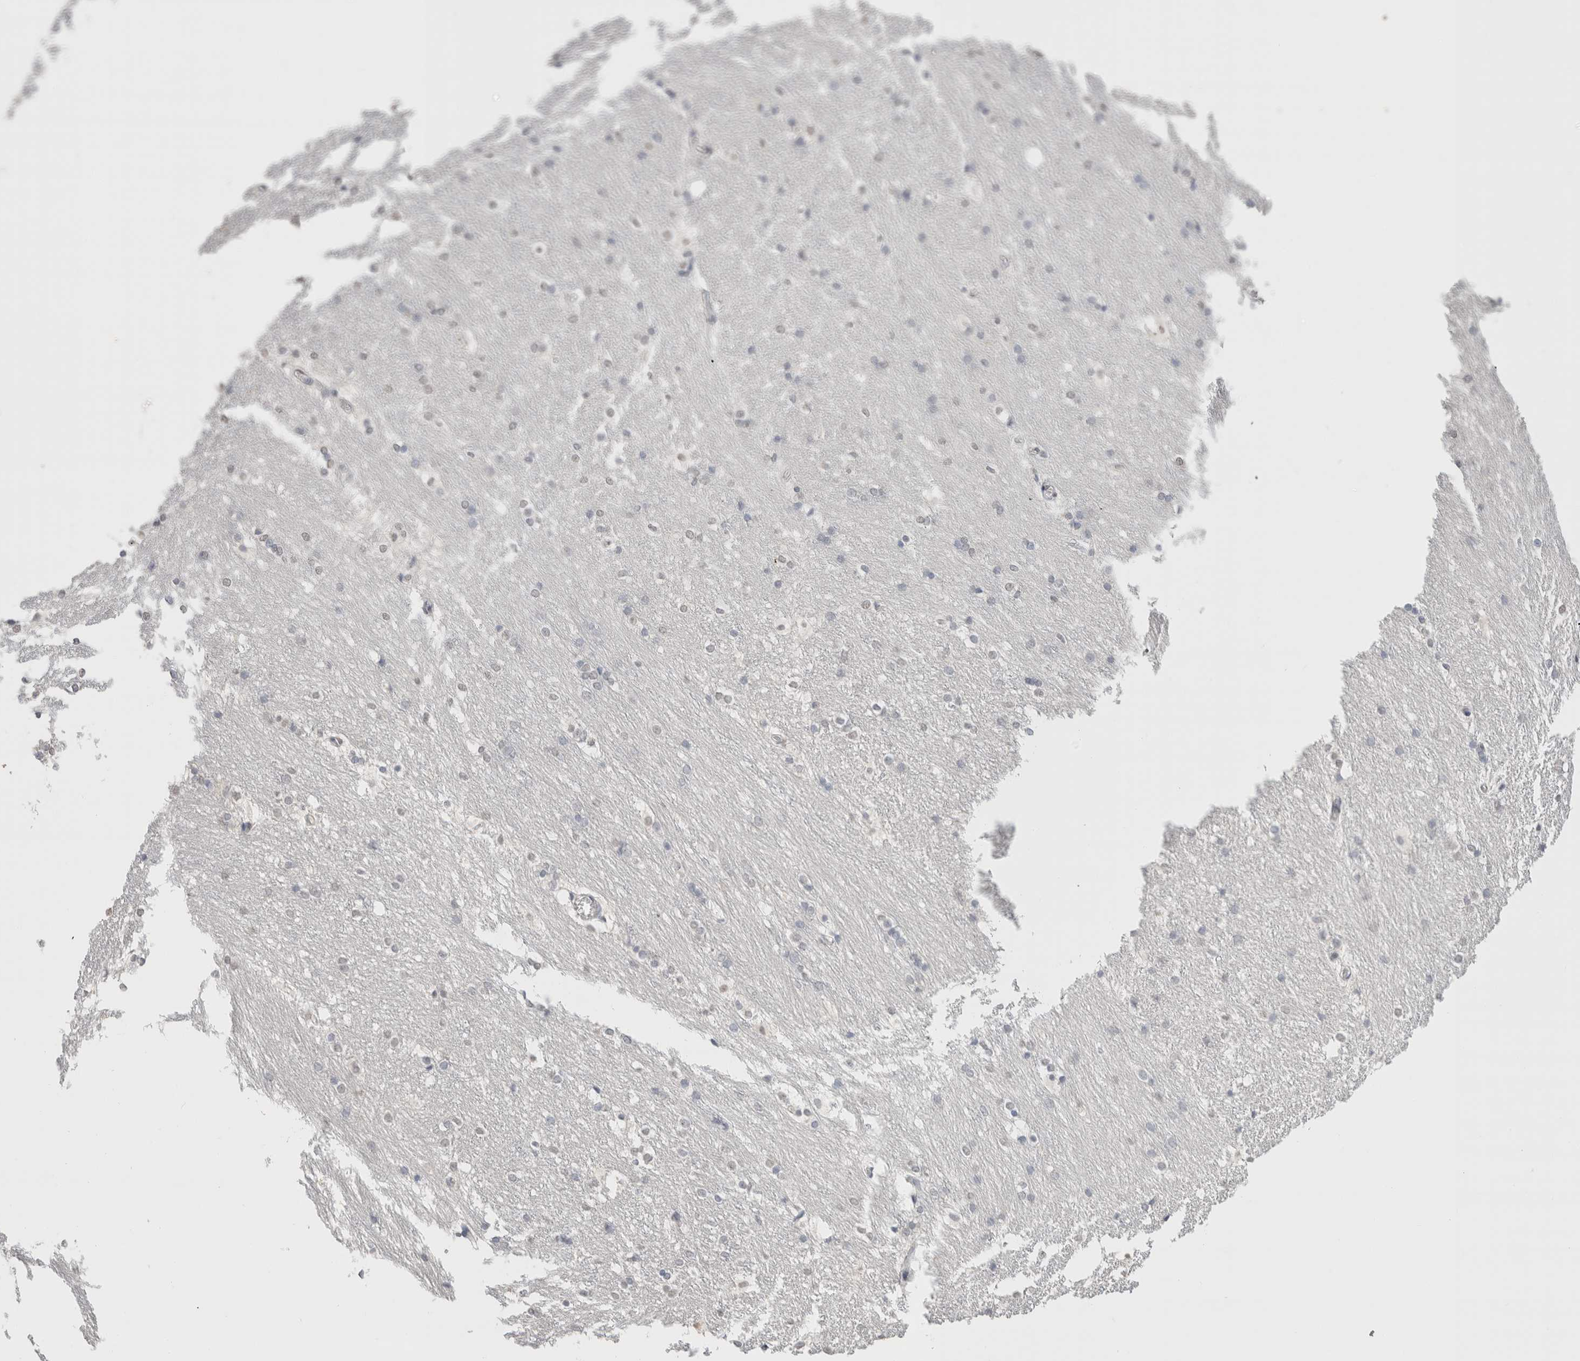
{"staining": {"intensity": "negative", "quantity": "none", "location": "none"}, "tissue": "caudate", "cell_type": "Glial cells", "image_type": "normal", "snomed": [{"axis": "morphology", "description": "Normal tissue, NOS"}, {"axis": "topography", "description": "Lateral ventricle wall"}], "caption": "Photomicrograph shows no significant protein staining in glial cells of normal caudate. The staining is performed using DAB brown chromogen with nuclei counter-stained in using hematoxylin.", "gene": "CD80", "patient": {"sex": "female", "age": 19}}